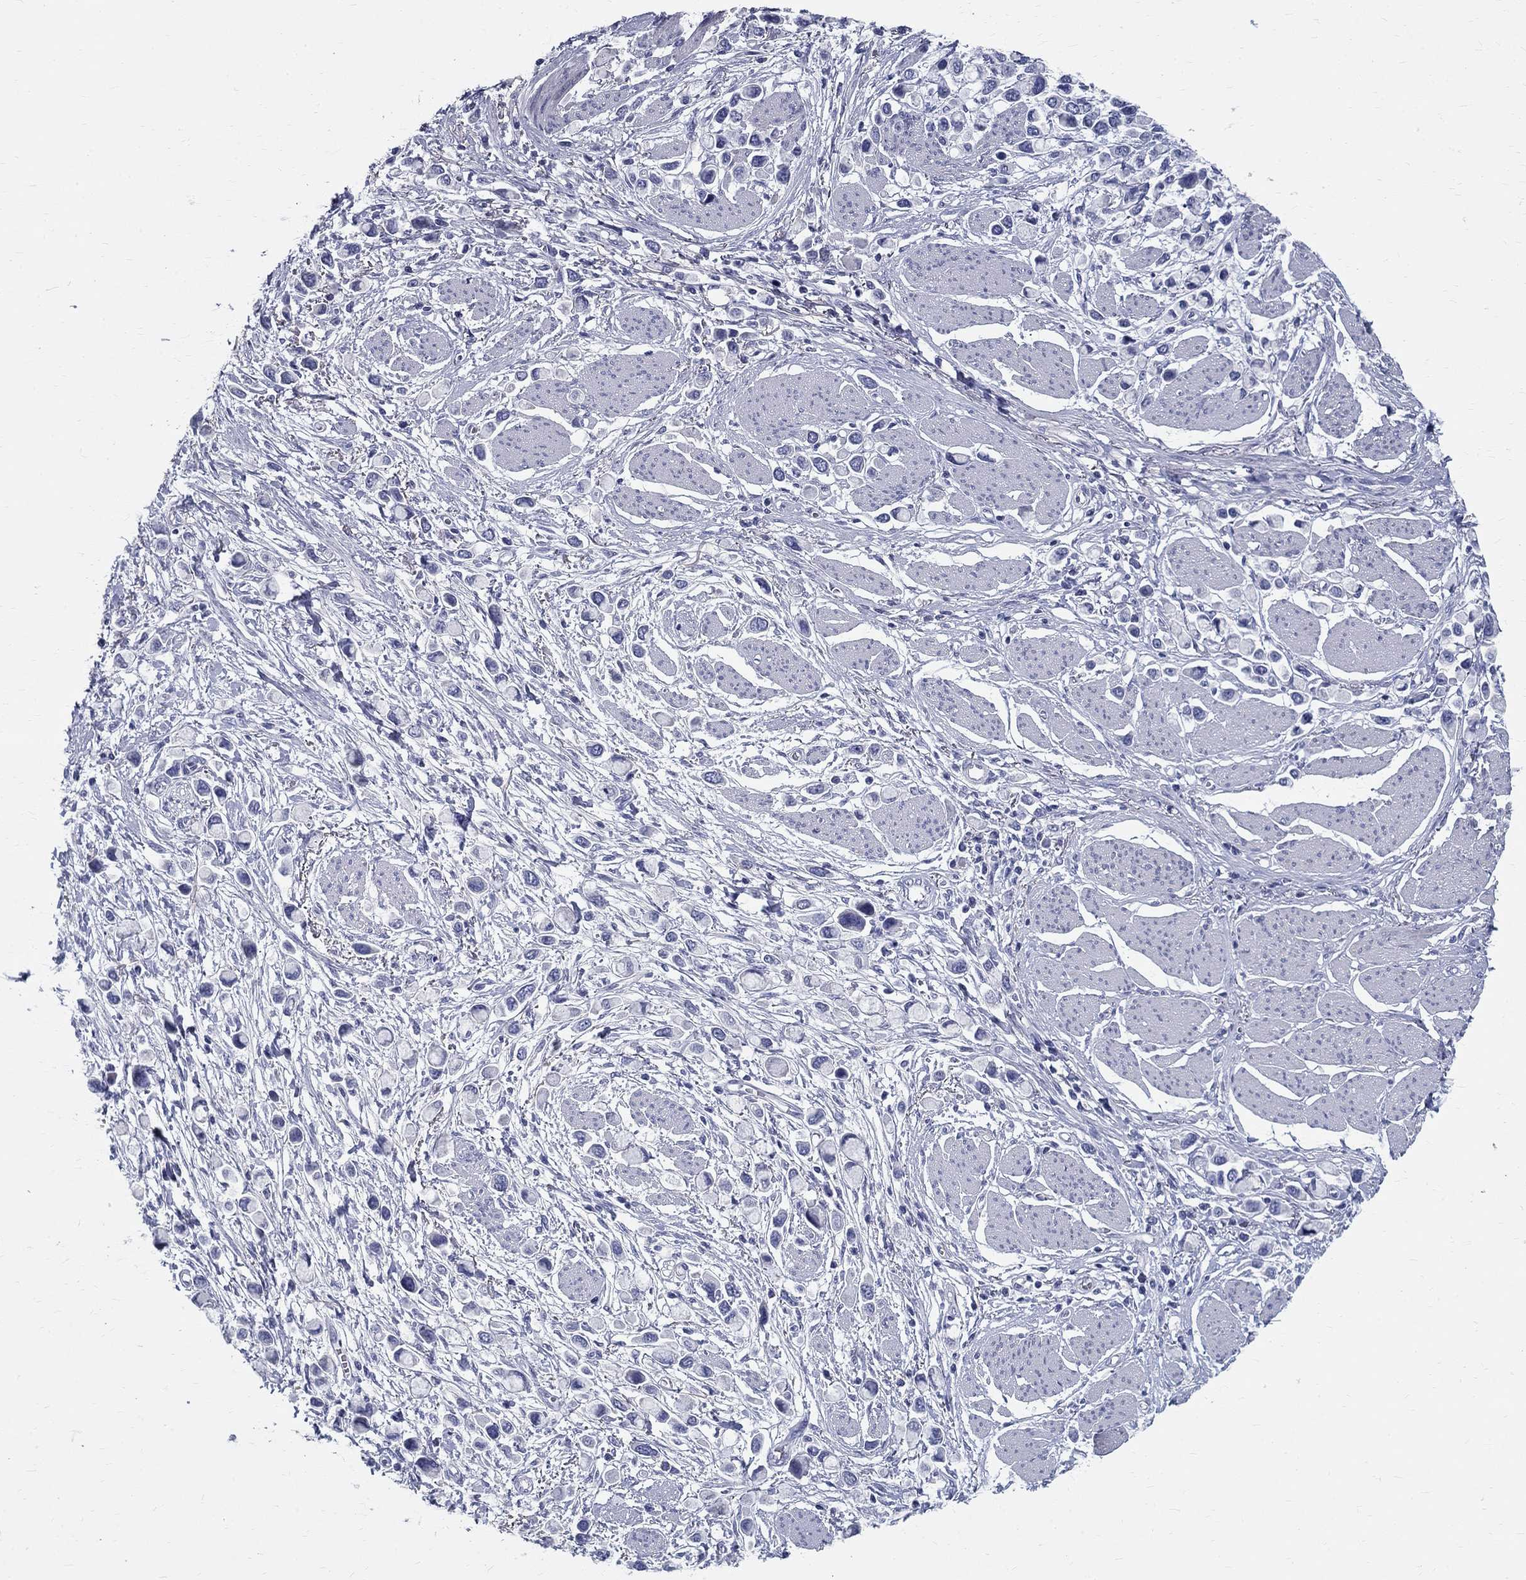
{"staining": {"intensity": "negative", "quantity": "none", "location": "none"}, "tissue": "stomach cancer", "cell_type": "Tumor cells", "image_type": "cancer", "snomed": [{"axis": "morphology", "description": "Adenocarcinoma, NOS"}, {"axis": "topography", "description": "Stomach"}], "caption": "Tumor cells show no significant staining in stomach cancer (adenocarcinoma).", "gene": "TGM4", "patient": {"sex": "female", "age": 81}}